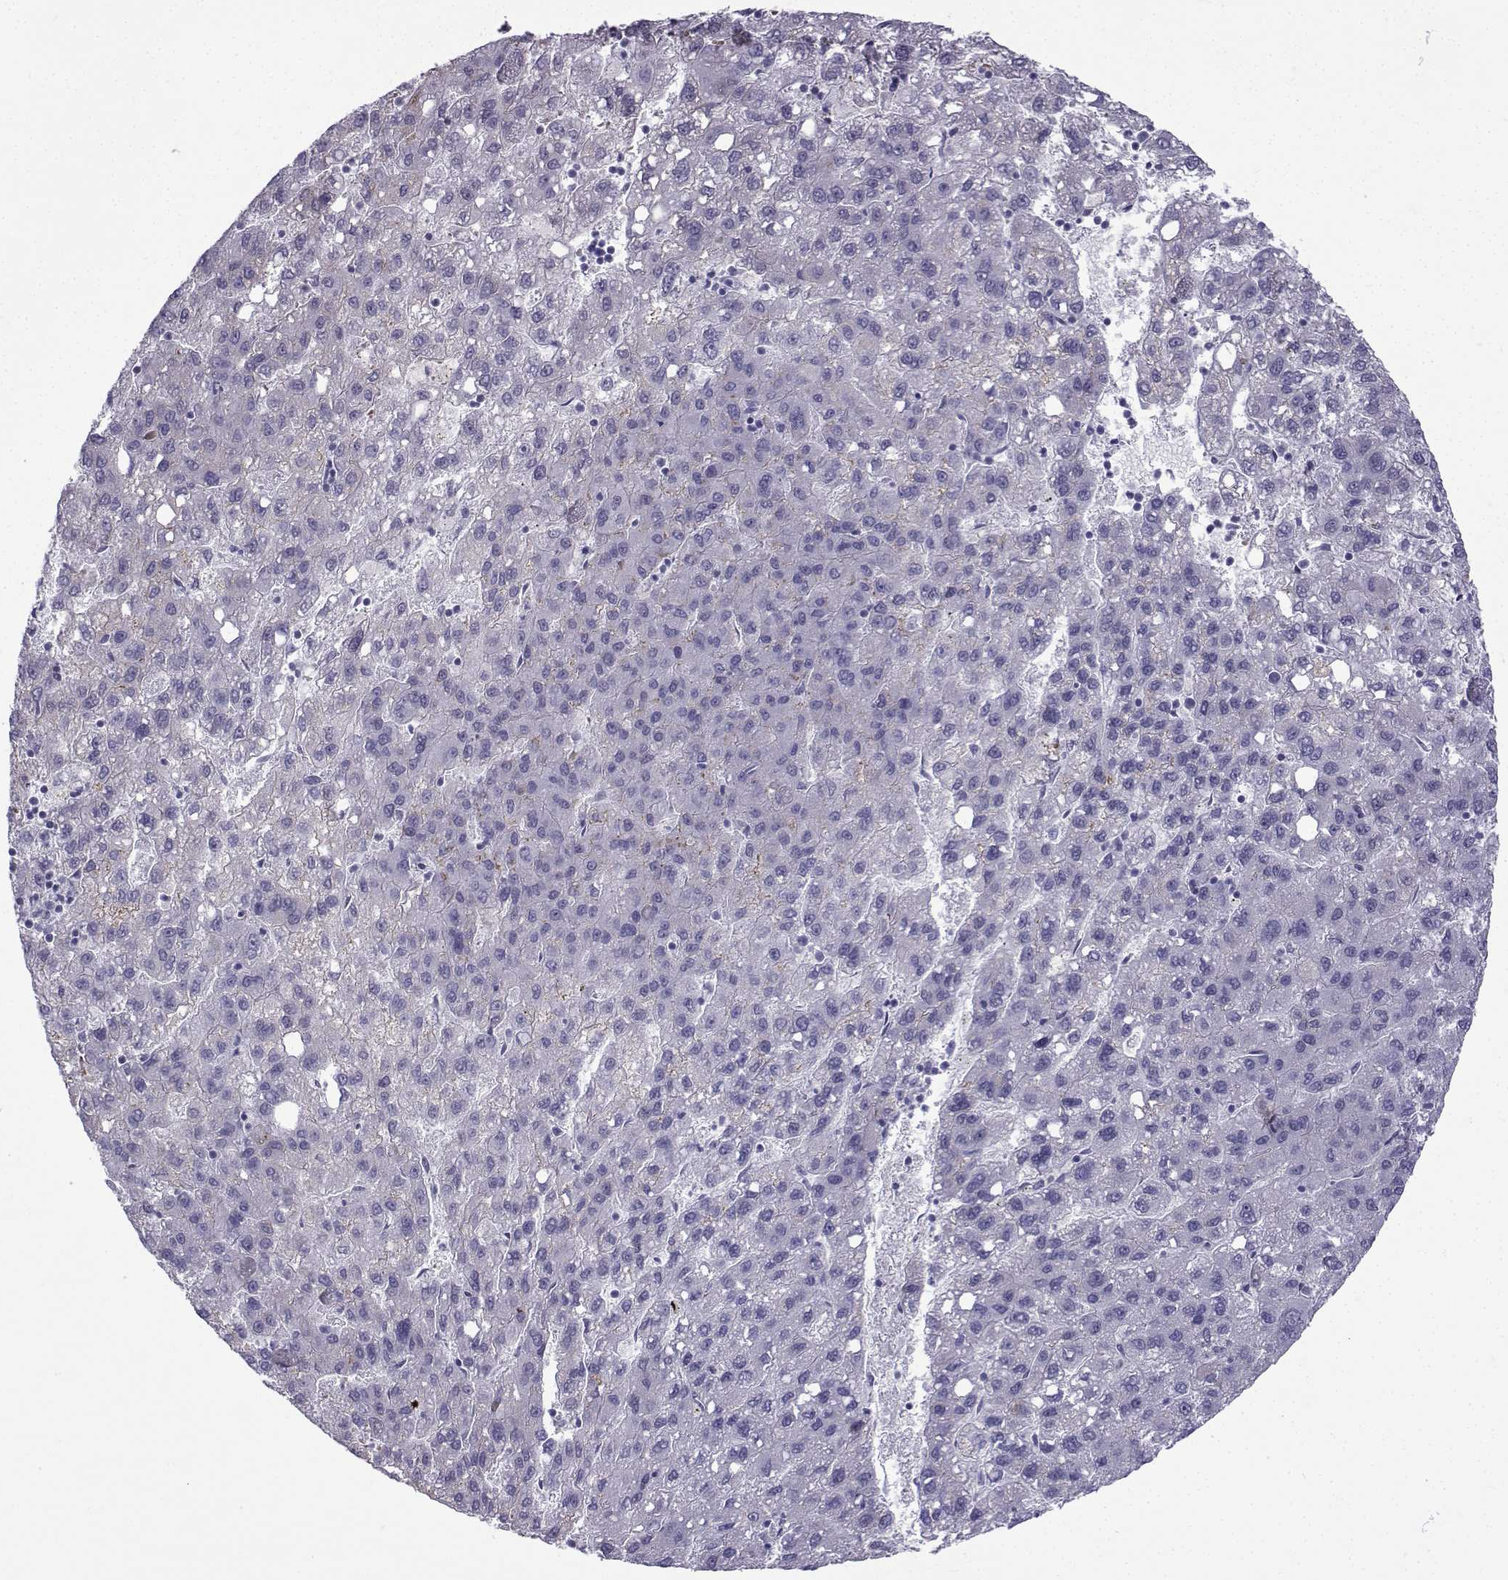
{"staining": {"intensity": "negative", "quantity": "none", "location": "none"}, "tissue": "liver cancer", "cell_type": "Tumor cells", "image_type": "cancer", "snomed": [{"axis": "morphology", "description": "Carcinoma, Hepatocellular, NOS"}, {"axis": "topography", "description": "Liver"}], "caption": "This is an immunohistochemistry (IHC) micrograph of human hepatocellular carcinoma (liver). There is no positivity in tumor cells.", "gene": "CFAP53", "patient": {"sex": "female", "age": 82}}